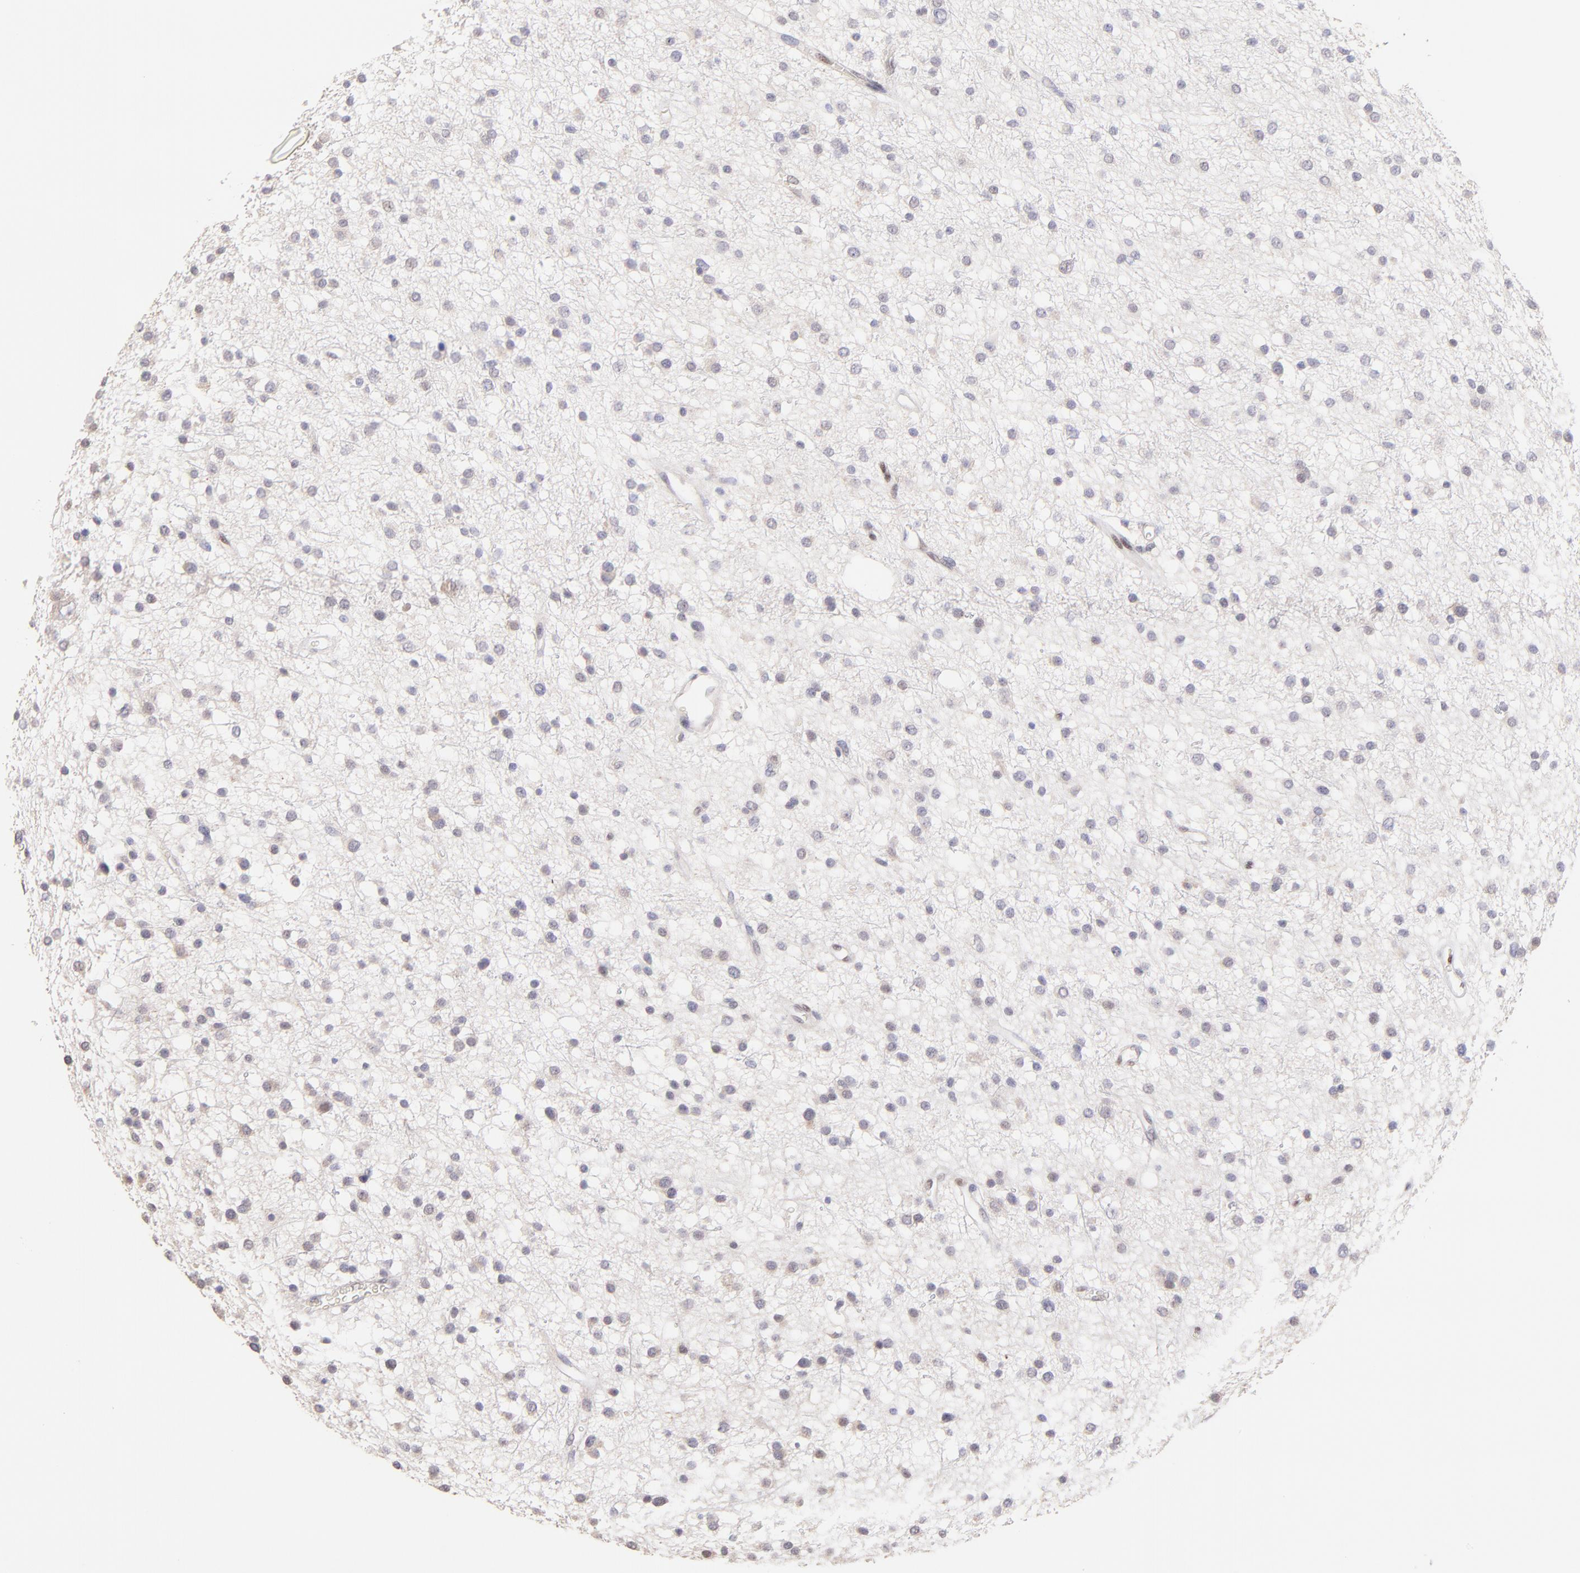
{"staining": {"intensity": "negative", "quantity": "none", "location": "none"}, "tissue": "glioma", "cell_type": "Tumor cells", "image_type": "cancer", "snomed": [{"axis": "morphology", "description": "Glioma, malignant, Low grade"}, {"axis": "topography", "description": "Brain"}], "caption": "Human malignant low-grade glioma stained for a protein using IHC demonstrates no staining in tumor cells.", "gene": "KLF4", "patient": {"sex": "female", "age": 36}}